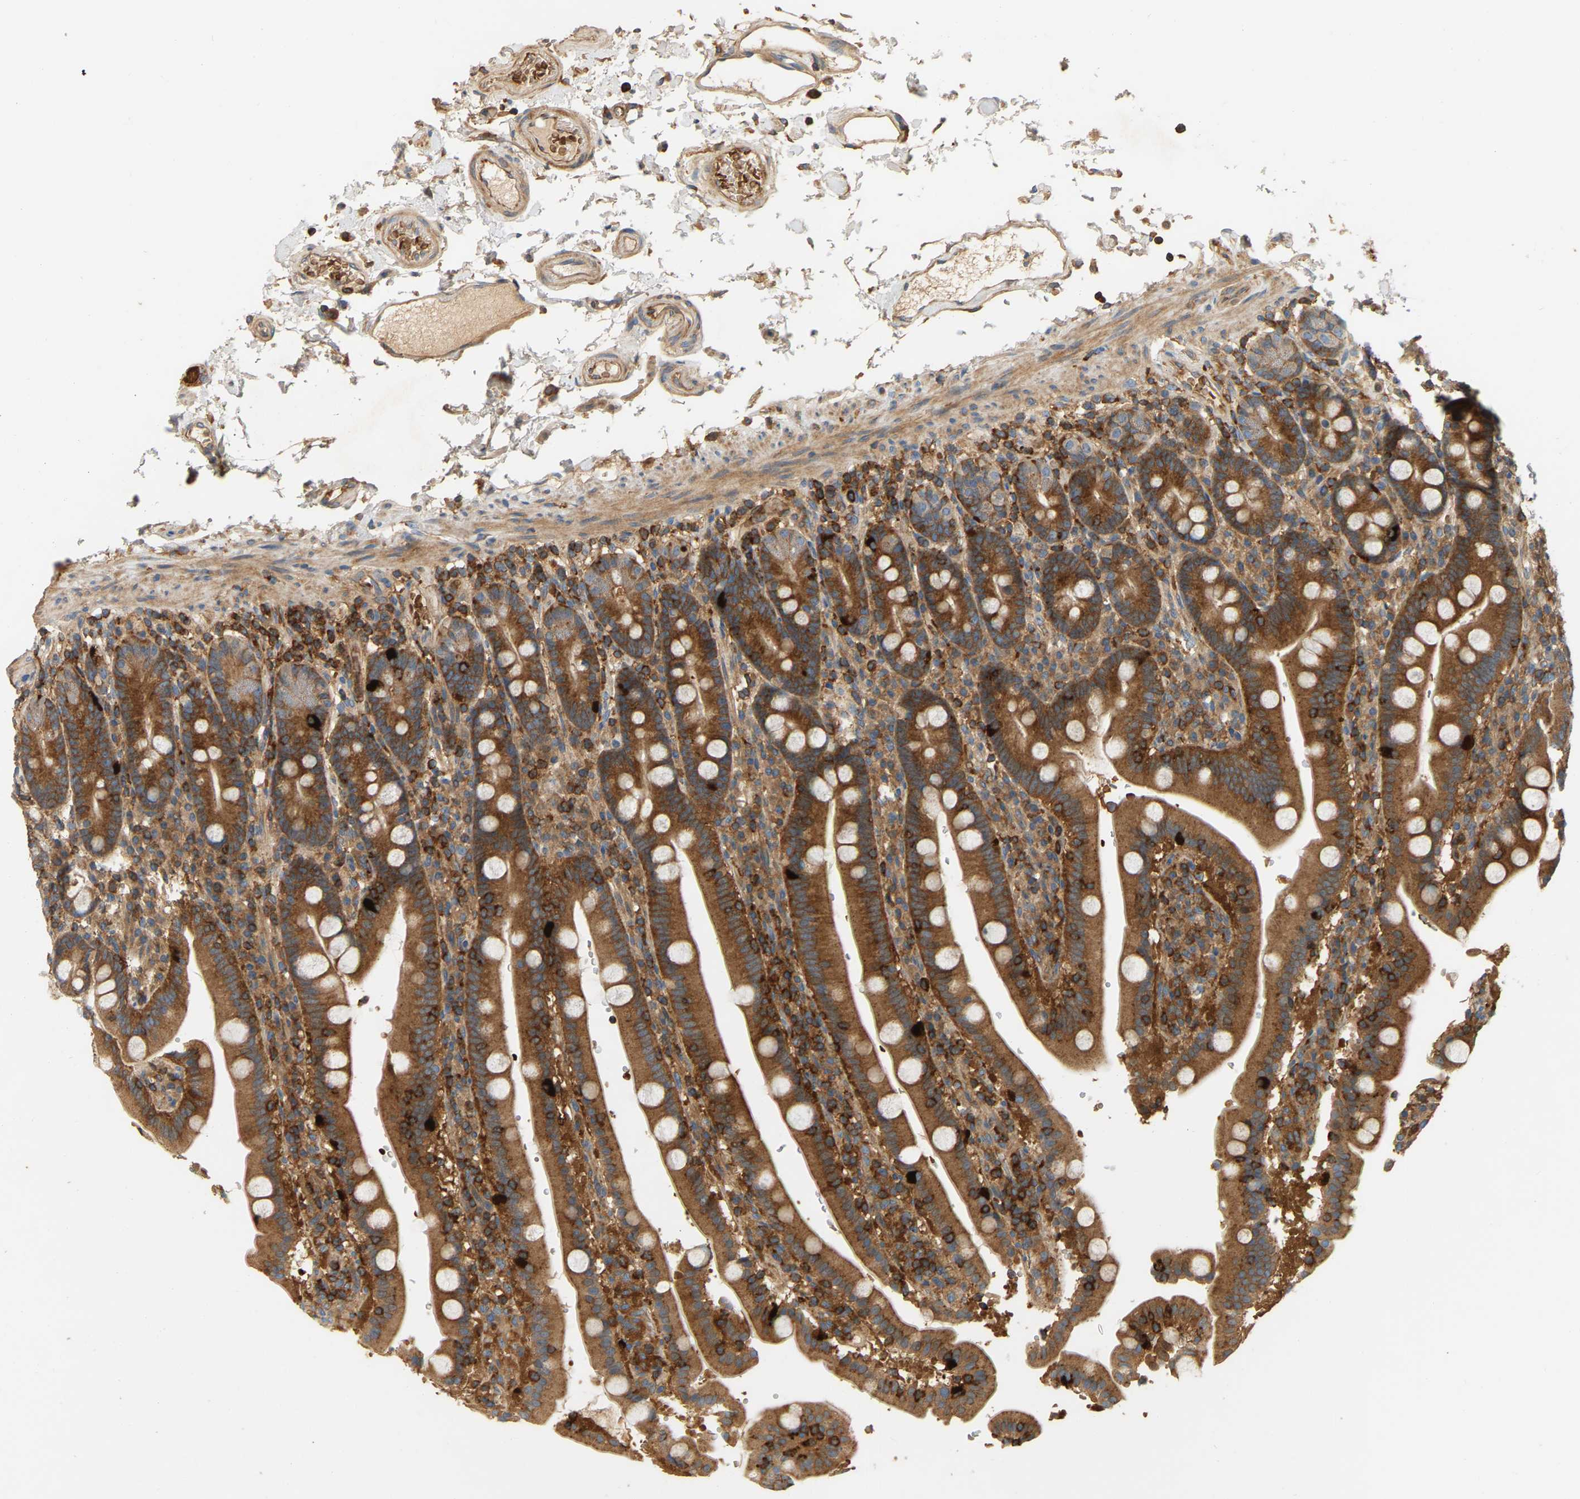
{"staining": {"intensity": "strong", "quantity": ">75%", "location": "cytoplasmic/membranous"}, "tissue": "duodenum", "cell_type": "Glandular cells", "image_type": "normal", "snomed": [{"axis": "morphology", "description": "Normal tissue, NOS"}, {"axis": "topography", "description": "Small intestine, NOS"}], "caption": "A high amount of strong cytoplasmic/membranous positivity is appreciated in about >75% of glandular cells in unremarkable duodenum.", "gene": "AKAP13", "patient": {"sex": "female", "age": 71}}